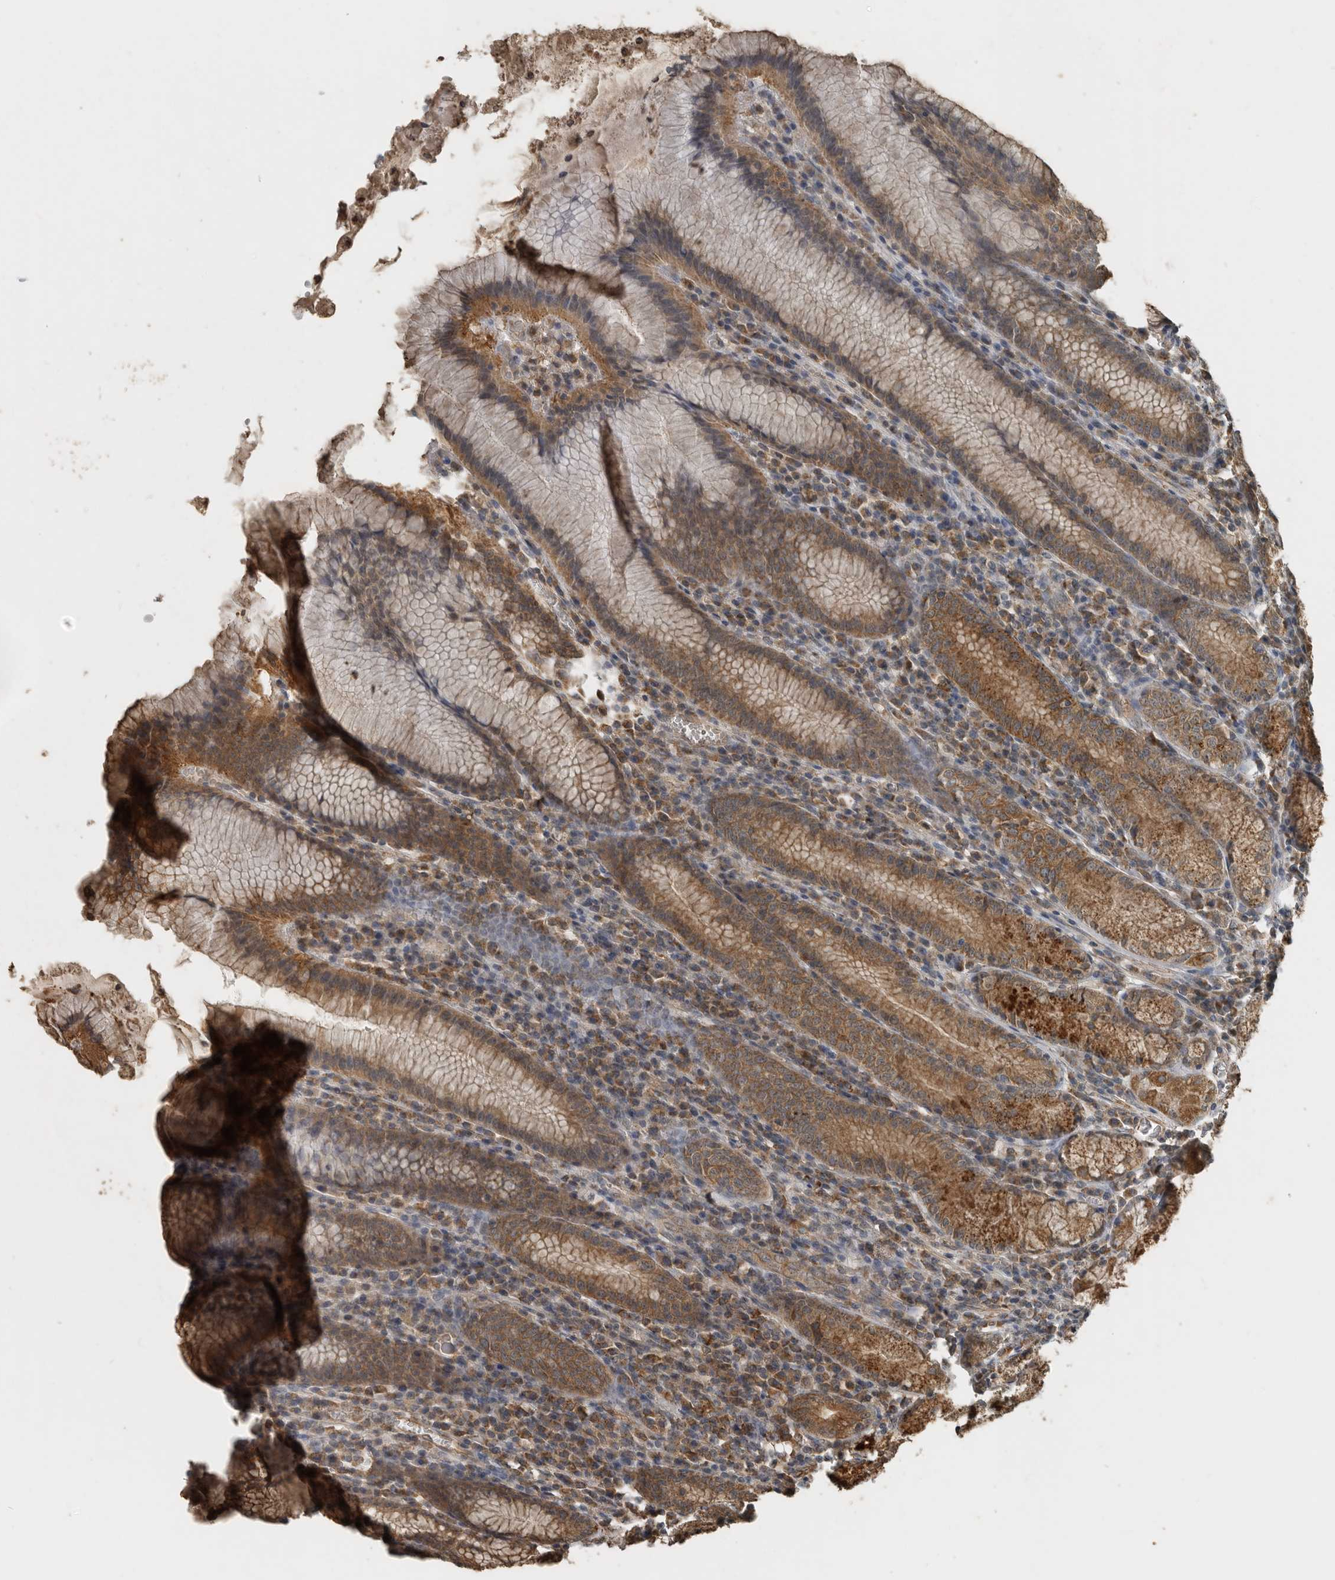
{"staining": {"intensity": "moderate", "quantity": ">75%", "location": "cytoplasmic/membranous"}, "tissue": "stomach", "cell_type": "Glandular cells", "image_type": "normal", "snomed": [{"axis": "morphology", "description": "Normal tissue, NOS"}, {"axis": "topography", "description": "Stomach"}], "caption": "Protein staining by immunohistochemistry exhibits moderate cytoplasmic/membranous staining in approximately >75% of glandular cells in unremarkable stomach.", "gene": "AFAP1", "patient": {"sex": "male", "age": 55}}